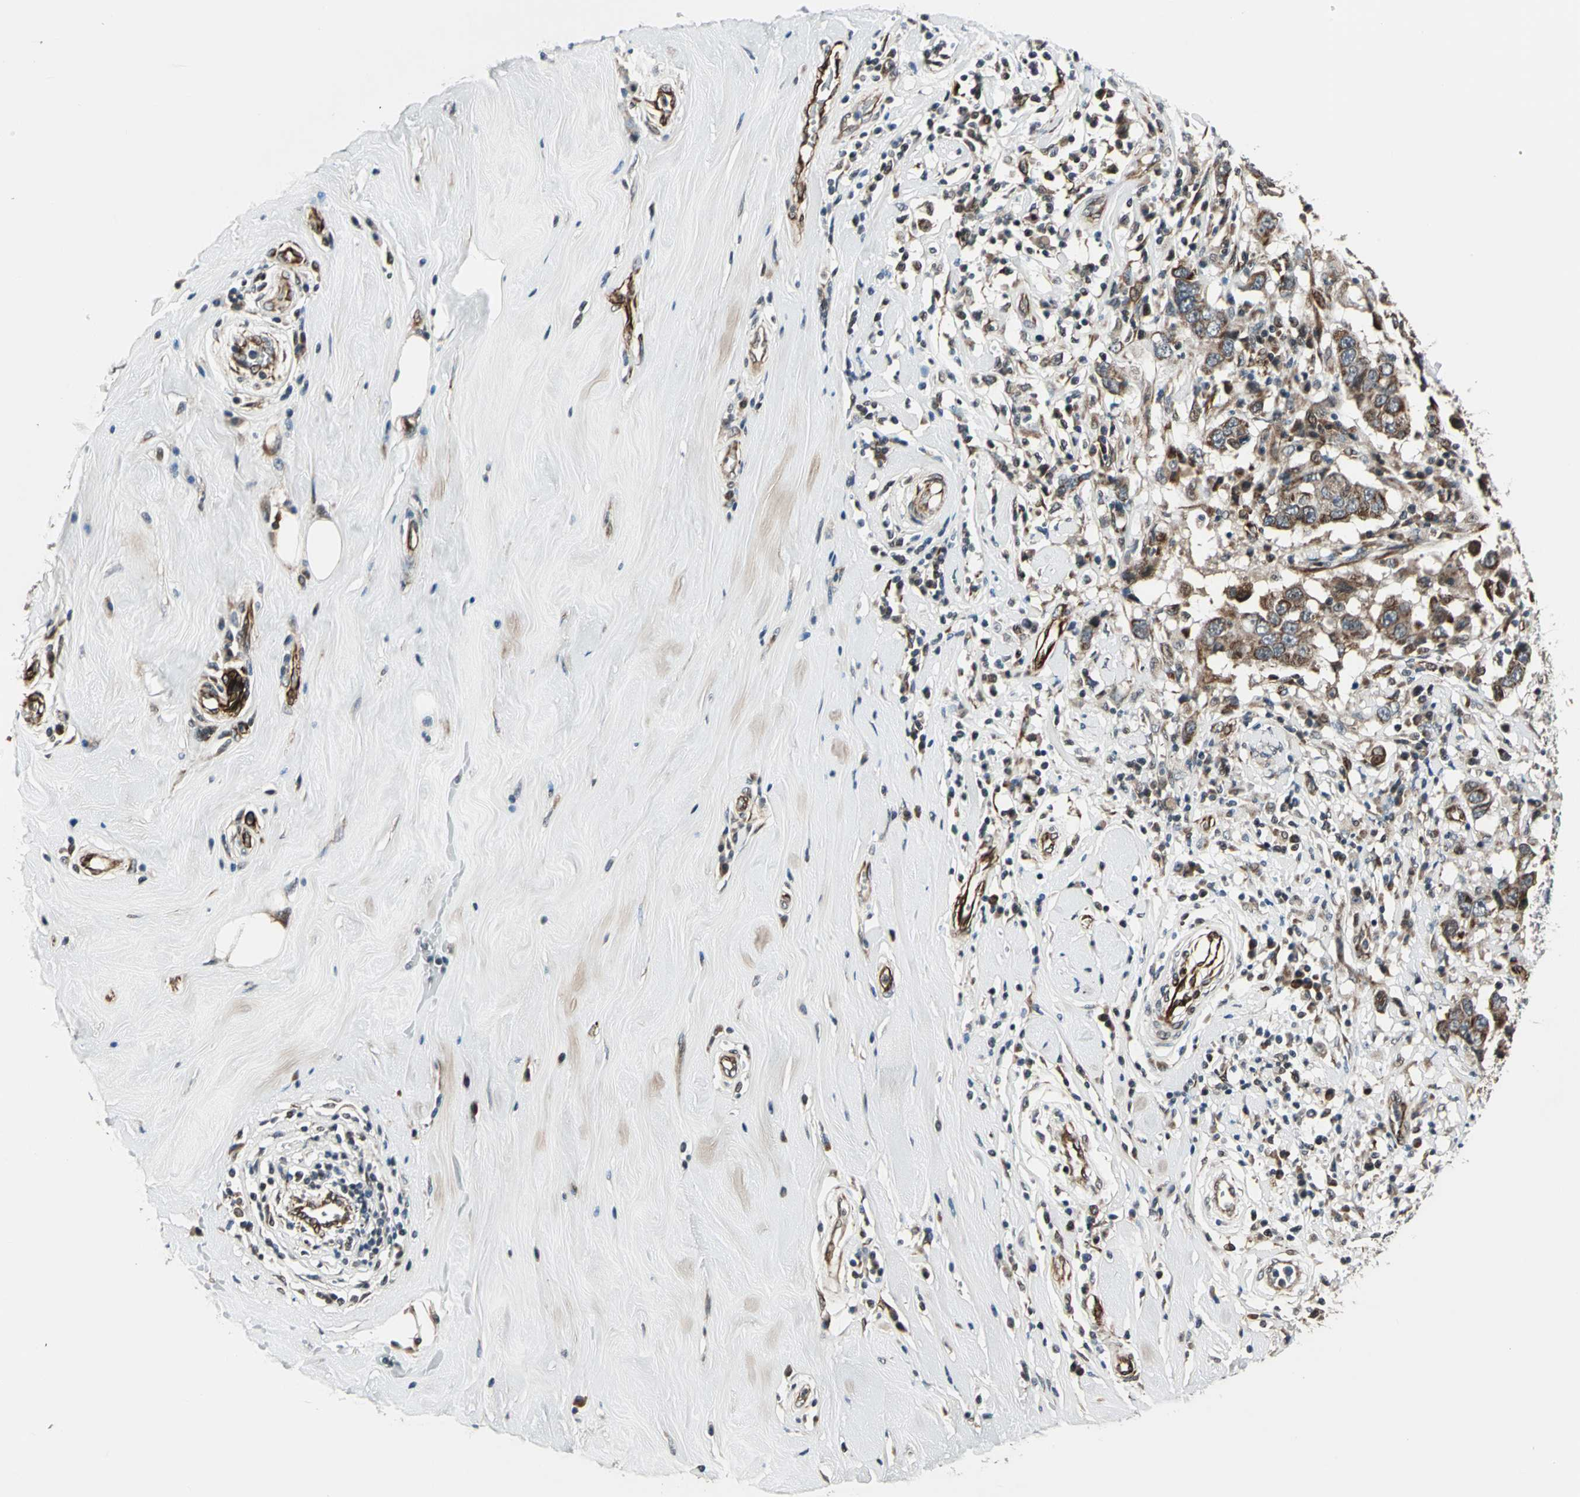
{"staining": {"intensity": "strong", "quantity": ">75%", "location": "cytoplasmic/membranous"}, "tissue": "breast cancer", "cell_type": "Tumor cells", "image_type": "cancer", "snomed": [{"axis": "morphology", "description": "Duct carcinoma"}, {"axis": "topography", "description": "Breast"}], "caption": "Strong cytoplasmic/membranous staining is seen in about >75% of tumor cells in breast cancer. (brown staining indicates protein expression, while blue staining denotes nuclei).", "gene": "EXD2", "patient": {"sex": "female", "age": 27}}